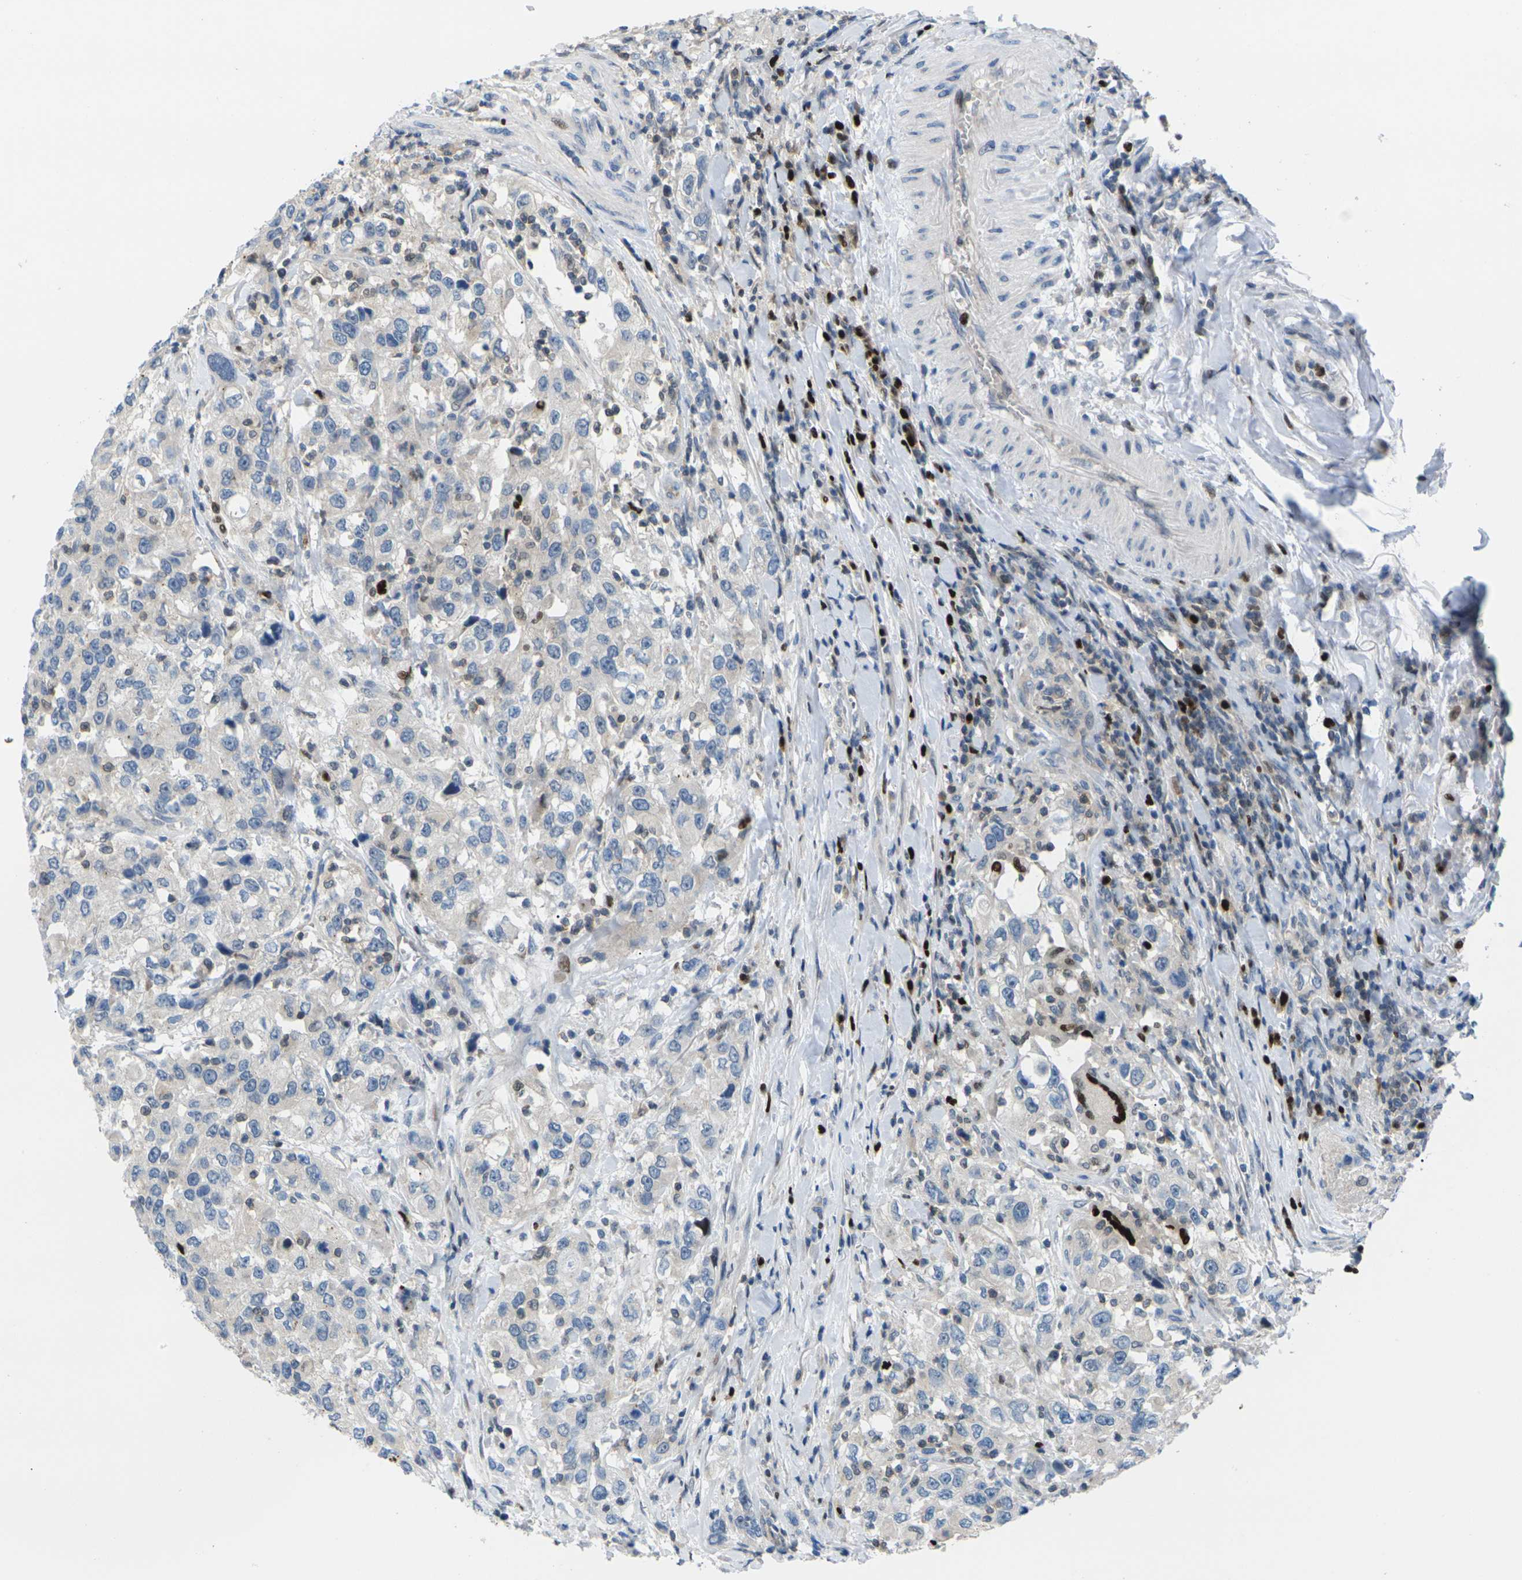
{"staining": {"intensity": "weak", "quantity": "<25%", "location": "cytoplasmic/membranous"}, "tissue": "urothelial cancer", "cell_type": "Tumor cells", "image_type": "cancer", "snomed": [{"axis": "morphology", "description": "Urothelial carcinoma, High grade"}, {"axis": "topography", "description": "Urinary bladder"}], "caption": "This is an immunohistochemistry (IHC) photomicrograph of urothelial carcinoma (high-grade). There is no staining in tumor cells.", "gene": "RPS6KA3", "patient": {"sex": "female", "age": 80}}